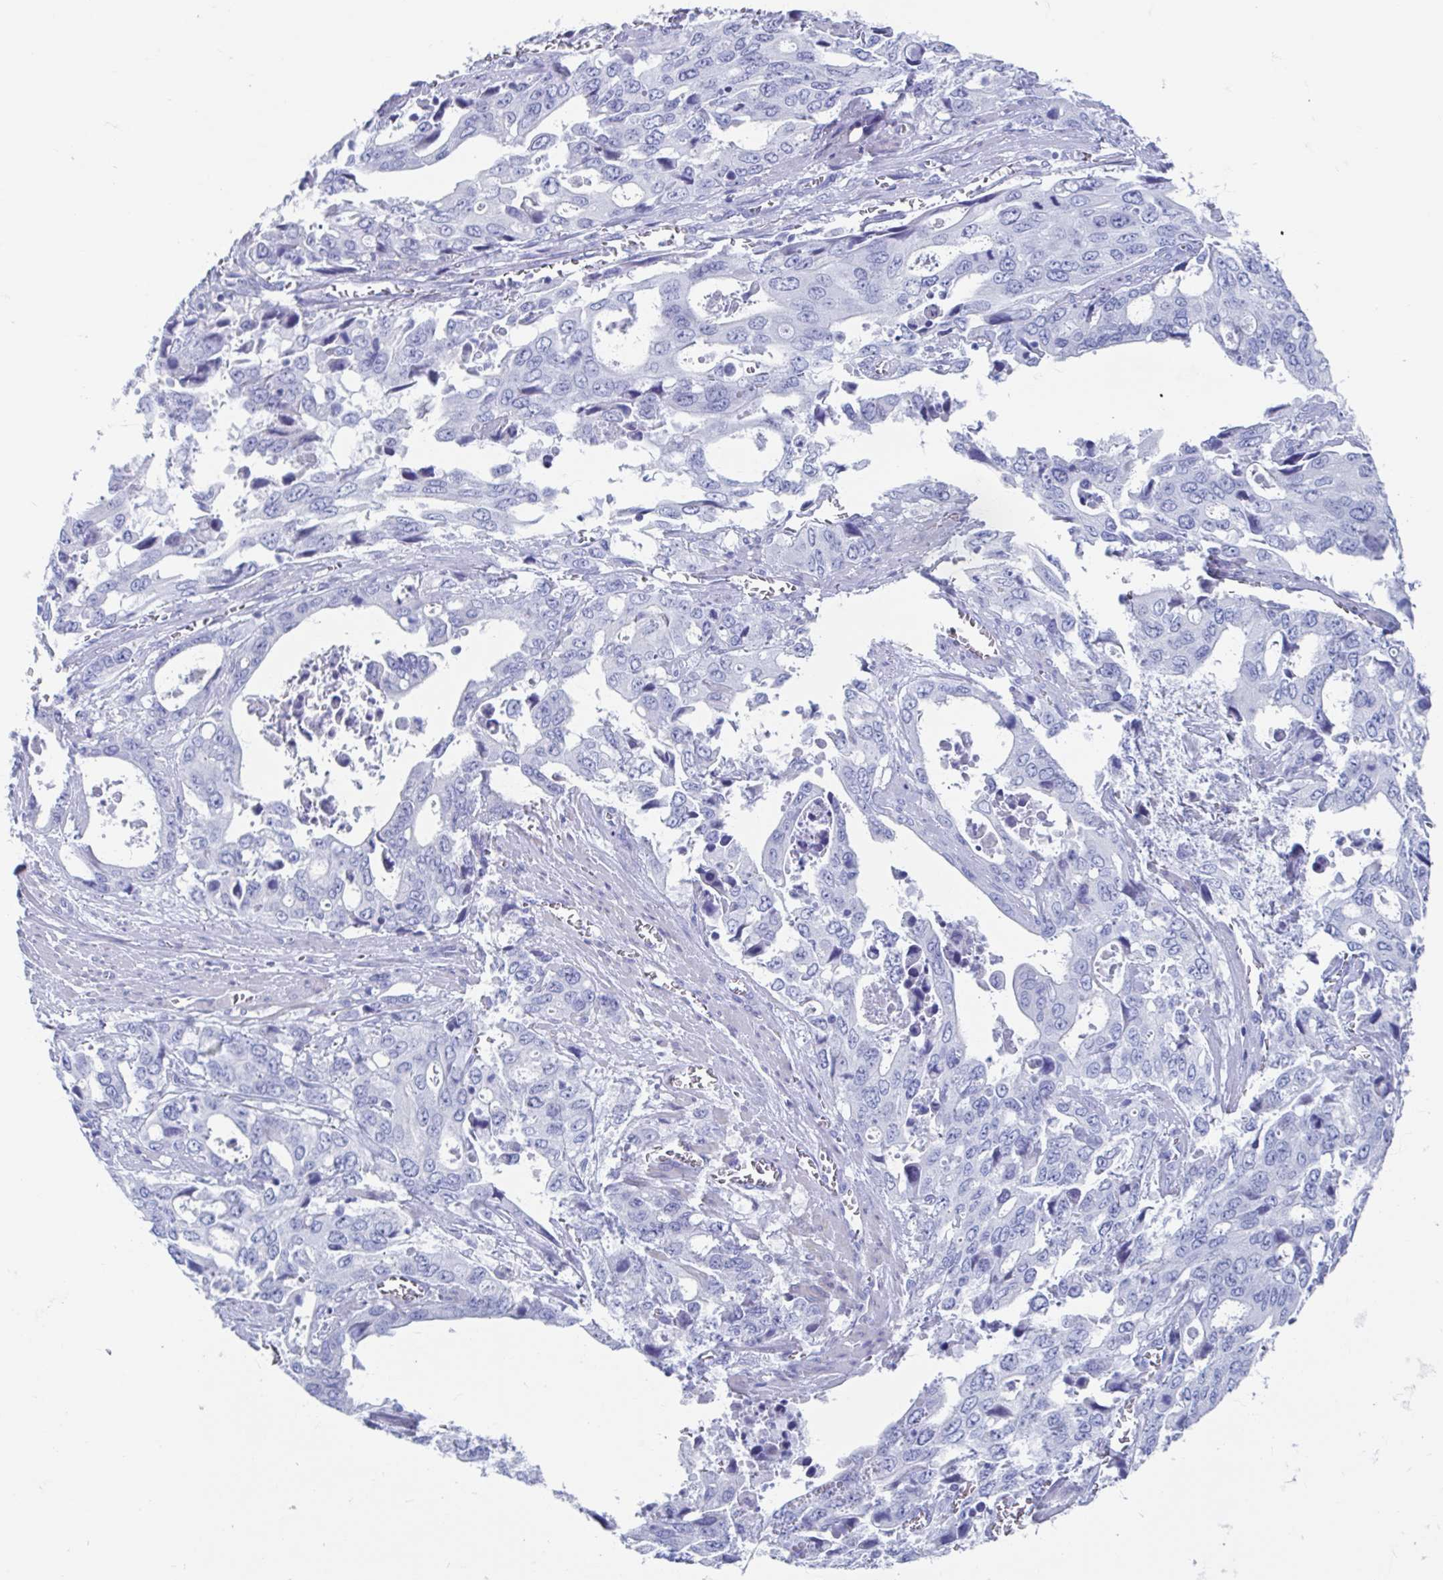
{"staining": {"intensity": "negative", "quantity": "none", "location": "none"}, "tissue": "stomach cancer", "cell_type": "Tumor cells", "image_type": "cancer", "snomed": [{"axis": "morphology", "description": "Adenocarcinoma, NOS"}, {"axis": "topography", "description": "Stomach, upper"}], "caption": "Protein analysis of stomach adenocarcinoma exhibits no significant staining in tumor cells.", "gene": "SHCBP1L", "patient": {"sex": "male", "age": 74}}